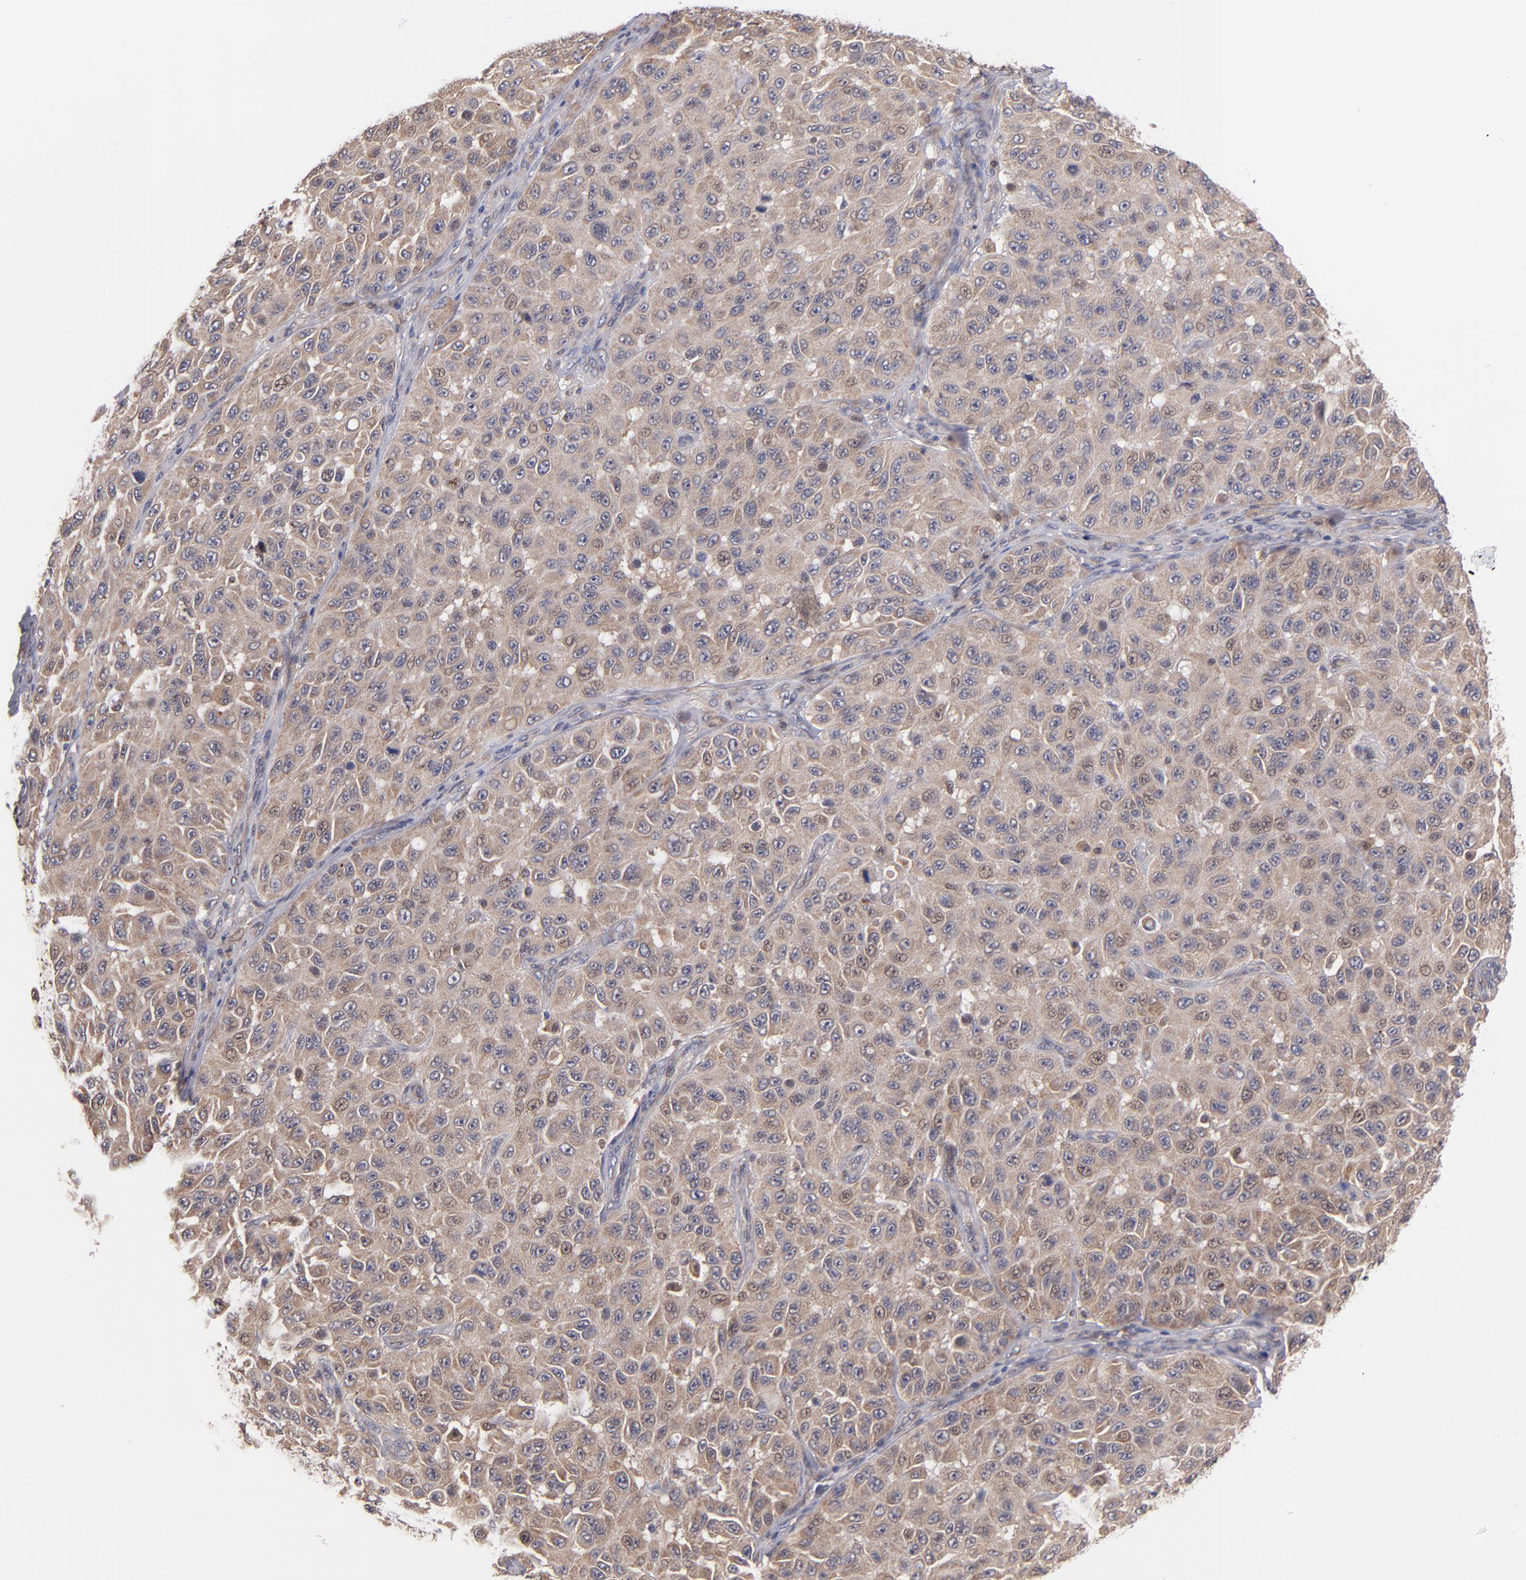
{"staining": {"intensity": "moderate", "quantity": ">75%", "location": "cytoplasmic/membranous"}, "tissue": "melanoma", "cell_type": "Tumor cells", "image_type": "cancer", "snomed": [{"axis": "morphology", "description": "Malignant melanoma, NOS"}, {"axis": "topography", "description": "Skin"}], "caption": "Immunohistochemistry photomicrograph of neoplastic tissue: malignant melanoma stained using immunohistochemistry (IHC) demonstrates medium levels of moderate protein expression localized specifically in the cytoplasmic/membranous of tumor cells, appearing as a cytoplasmic/membranous brown color.", "gene": "GMFG", "patient": {"sex": "male", "age": 30}}